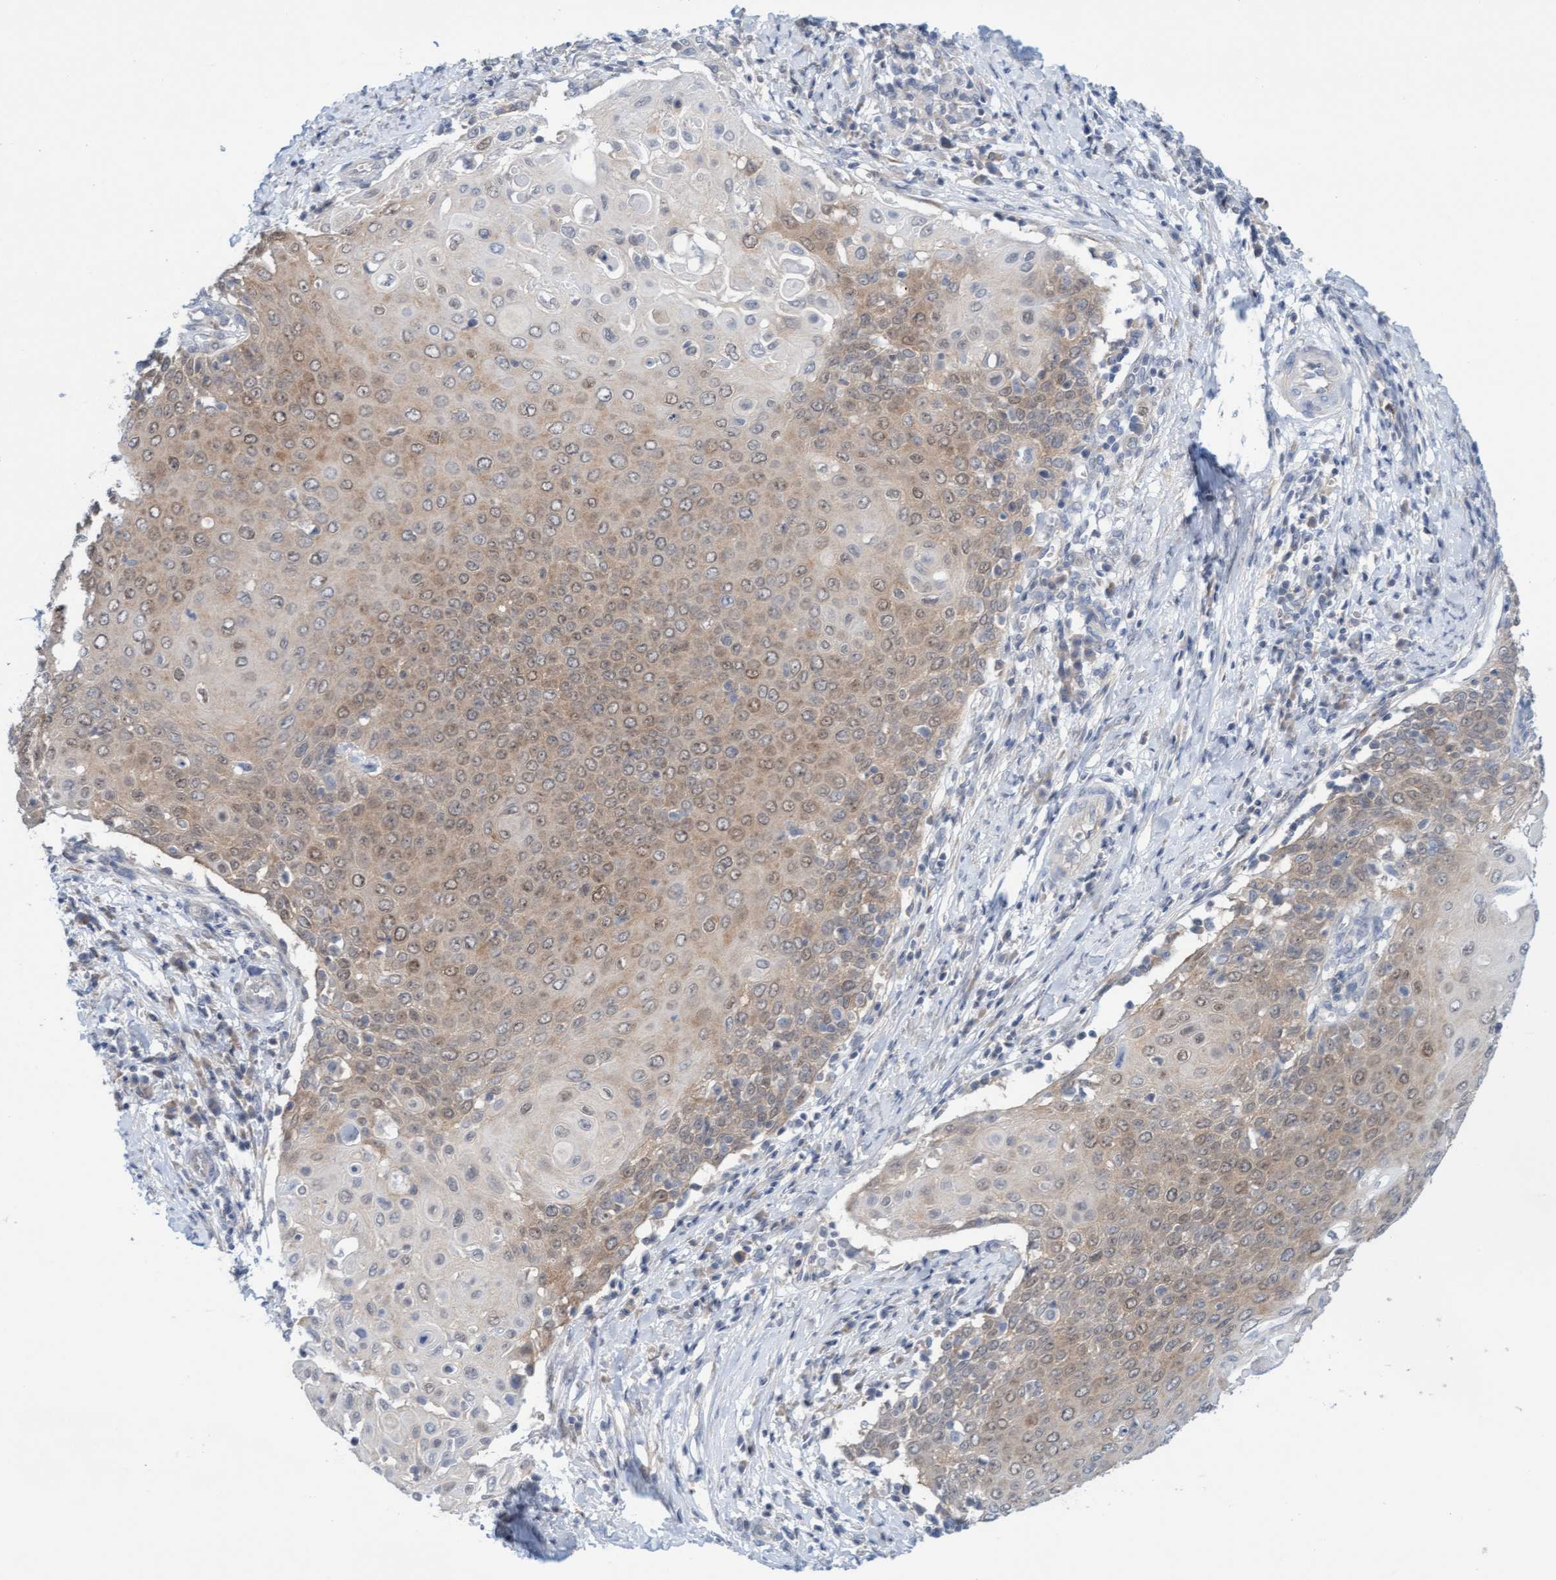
{"staining": {"intensity": "weak", "quantity": ">75%", "location": "cytoplasmic/membranous"}, "tissue": "cervical cancer", "cell_type": "Tumor cells", "image_type": "cancer", "snomed": [{"axis": "morphology", "description": "Squamous cell carcinoma, NOS"}, {"axis": "topography", "description": "Cervix"}], "caption": "Protein analysis of squamous cell carcinoma (cervical) tissue displays weak cytoplasmic/membranous expression in approximately >75% of tumor cells. Immunohistochemistry (ihc) stains the protein of interest in brown and the nuclei are stained blue.", "gene": "AMZ2", "patient": {"sex": "female", "age": 39}}